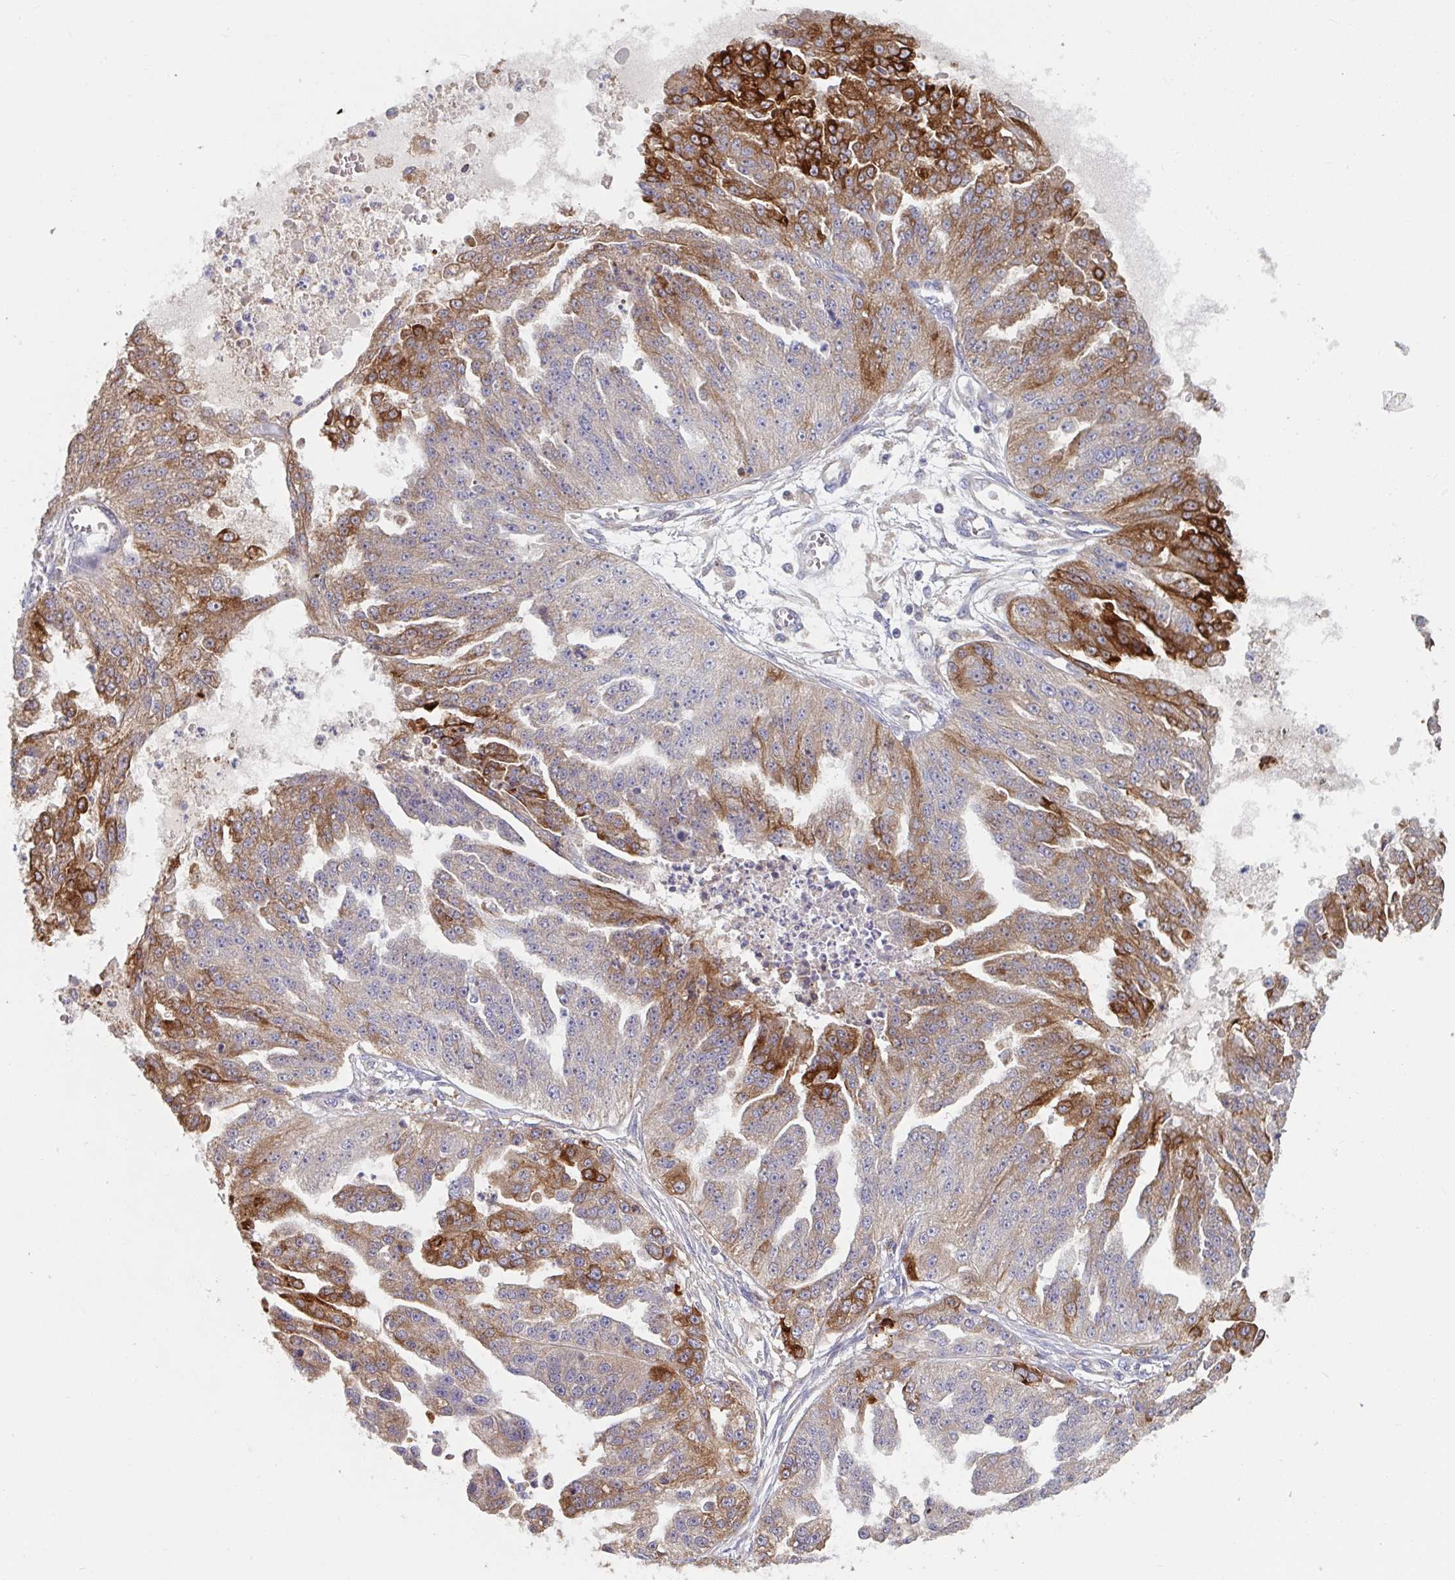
{"staining": {"intensity": "moderate", "quantity": "25%-75%", "location": "cytoplasmic/membranous"}, "tissue": "ovarian cancer", "cell_type": "Tumor cells", "image_type": "cancer", "snomed": [{"axis": "morphology", "description": "Cystadenocarcinoma, serous, NOS"}, {"axis": "topography", "description": "Ovary"}], "caption": "Tumor cells show medium levels of moderate cytoplasmic/membranous staining in about 25%-75% of cells in human serous cystadenocarcinoma (ovarian).", "gene": "CD1E", "patient": {"sex": "female", "age": 58}}